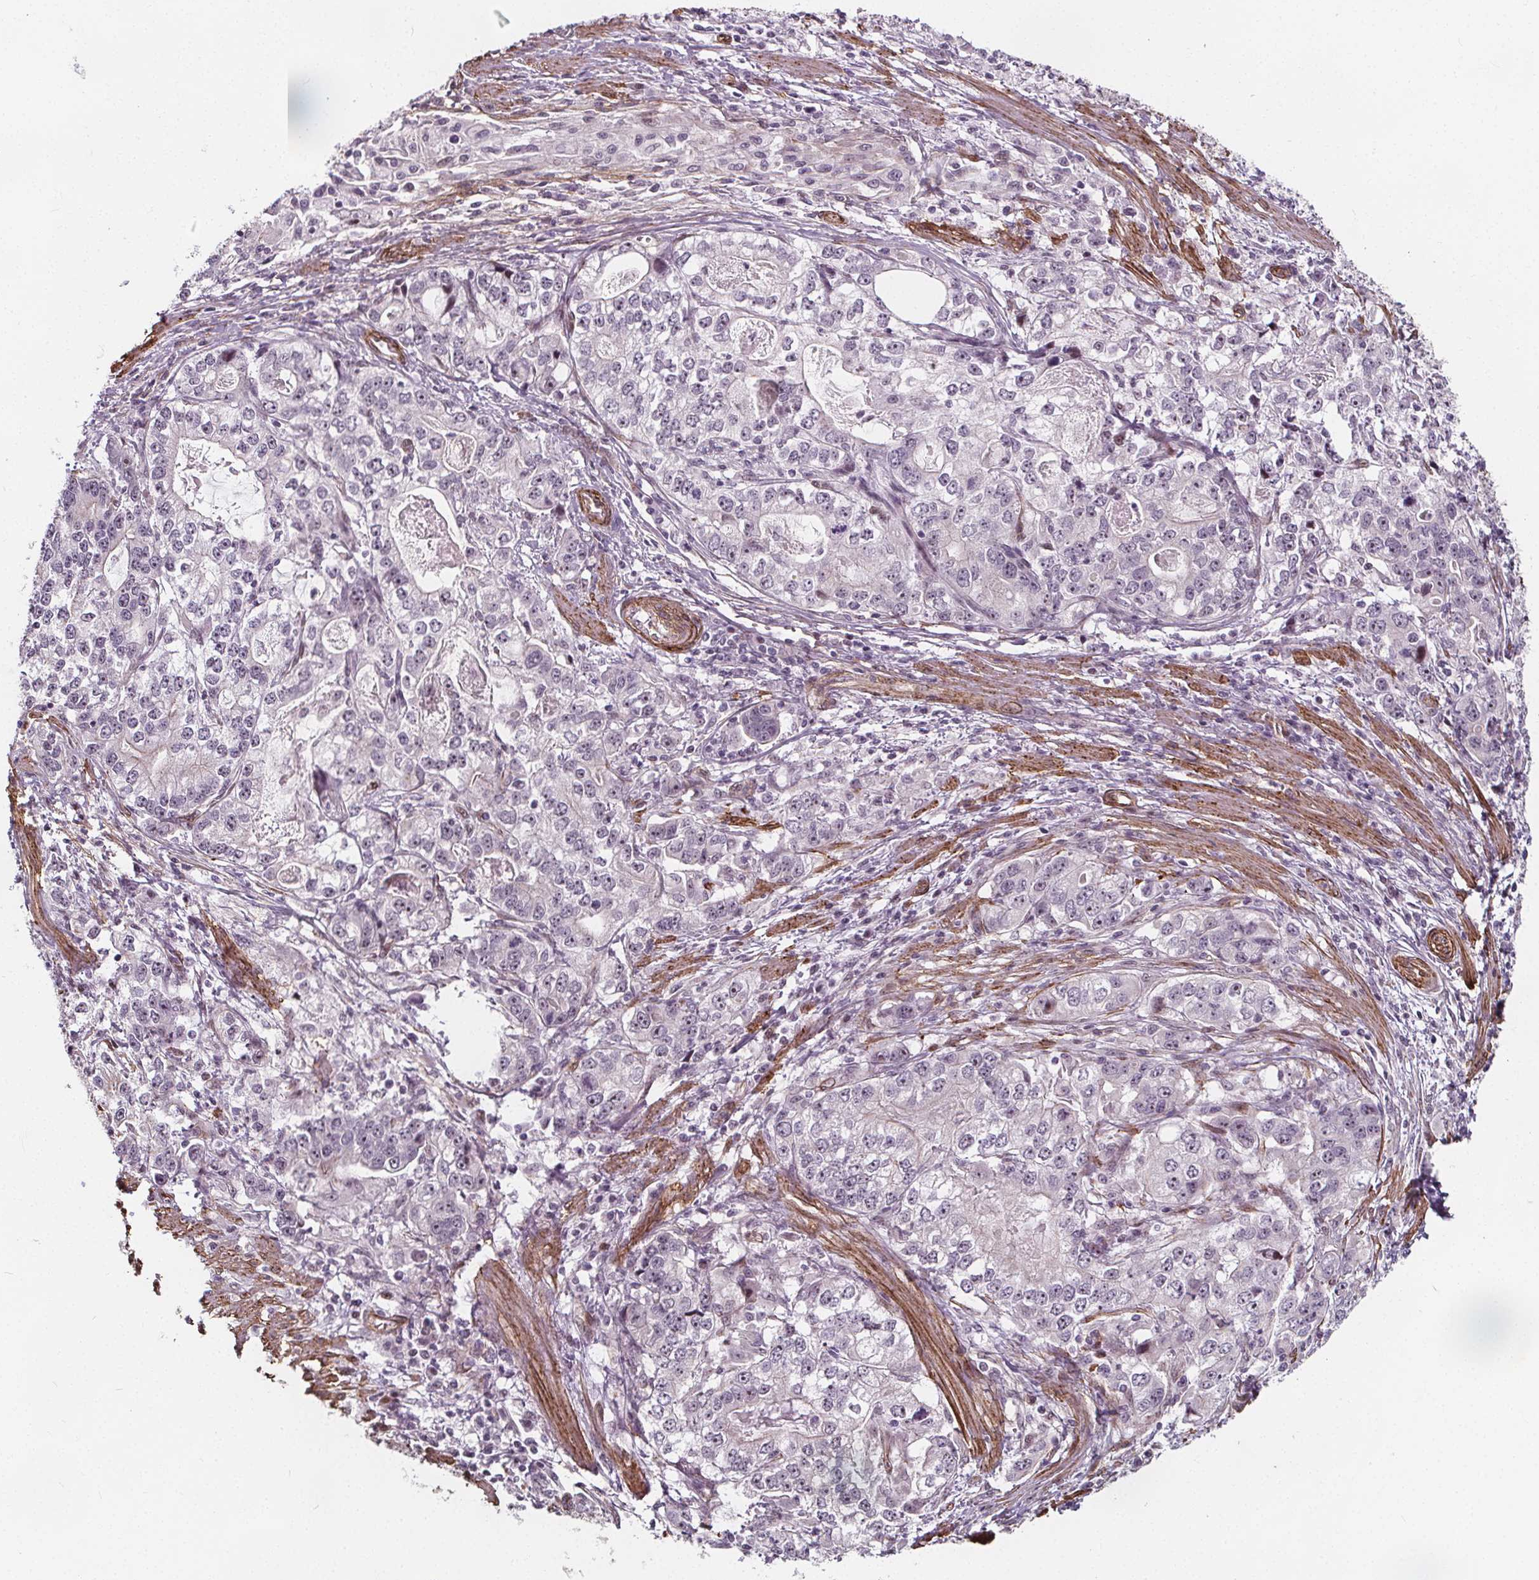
{"staining": {"intensity": "negative", "quantity": "none", "location": "none"}, "tissue": "stomach cancer", "cell_type": "Tumor cells", "image_type": "cancer", "snomed": [{"axis": "morphology", "description": "Adenocarcinoma, NOS"}, {"axis": "topography", "description": "Stomach, lower"}], "caption": "Human adenocarcinoma (stomach) stained for a protein using immunohistochemistry (IHC) displays no staining in tumor cells.", "gene": "HAS1", "patient": {"sex": "female", "age": 72}}